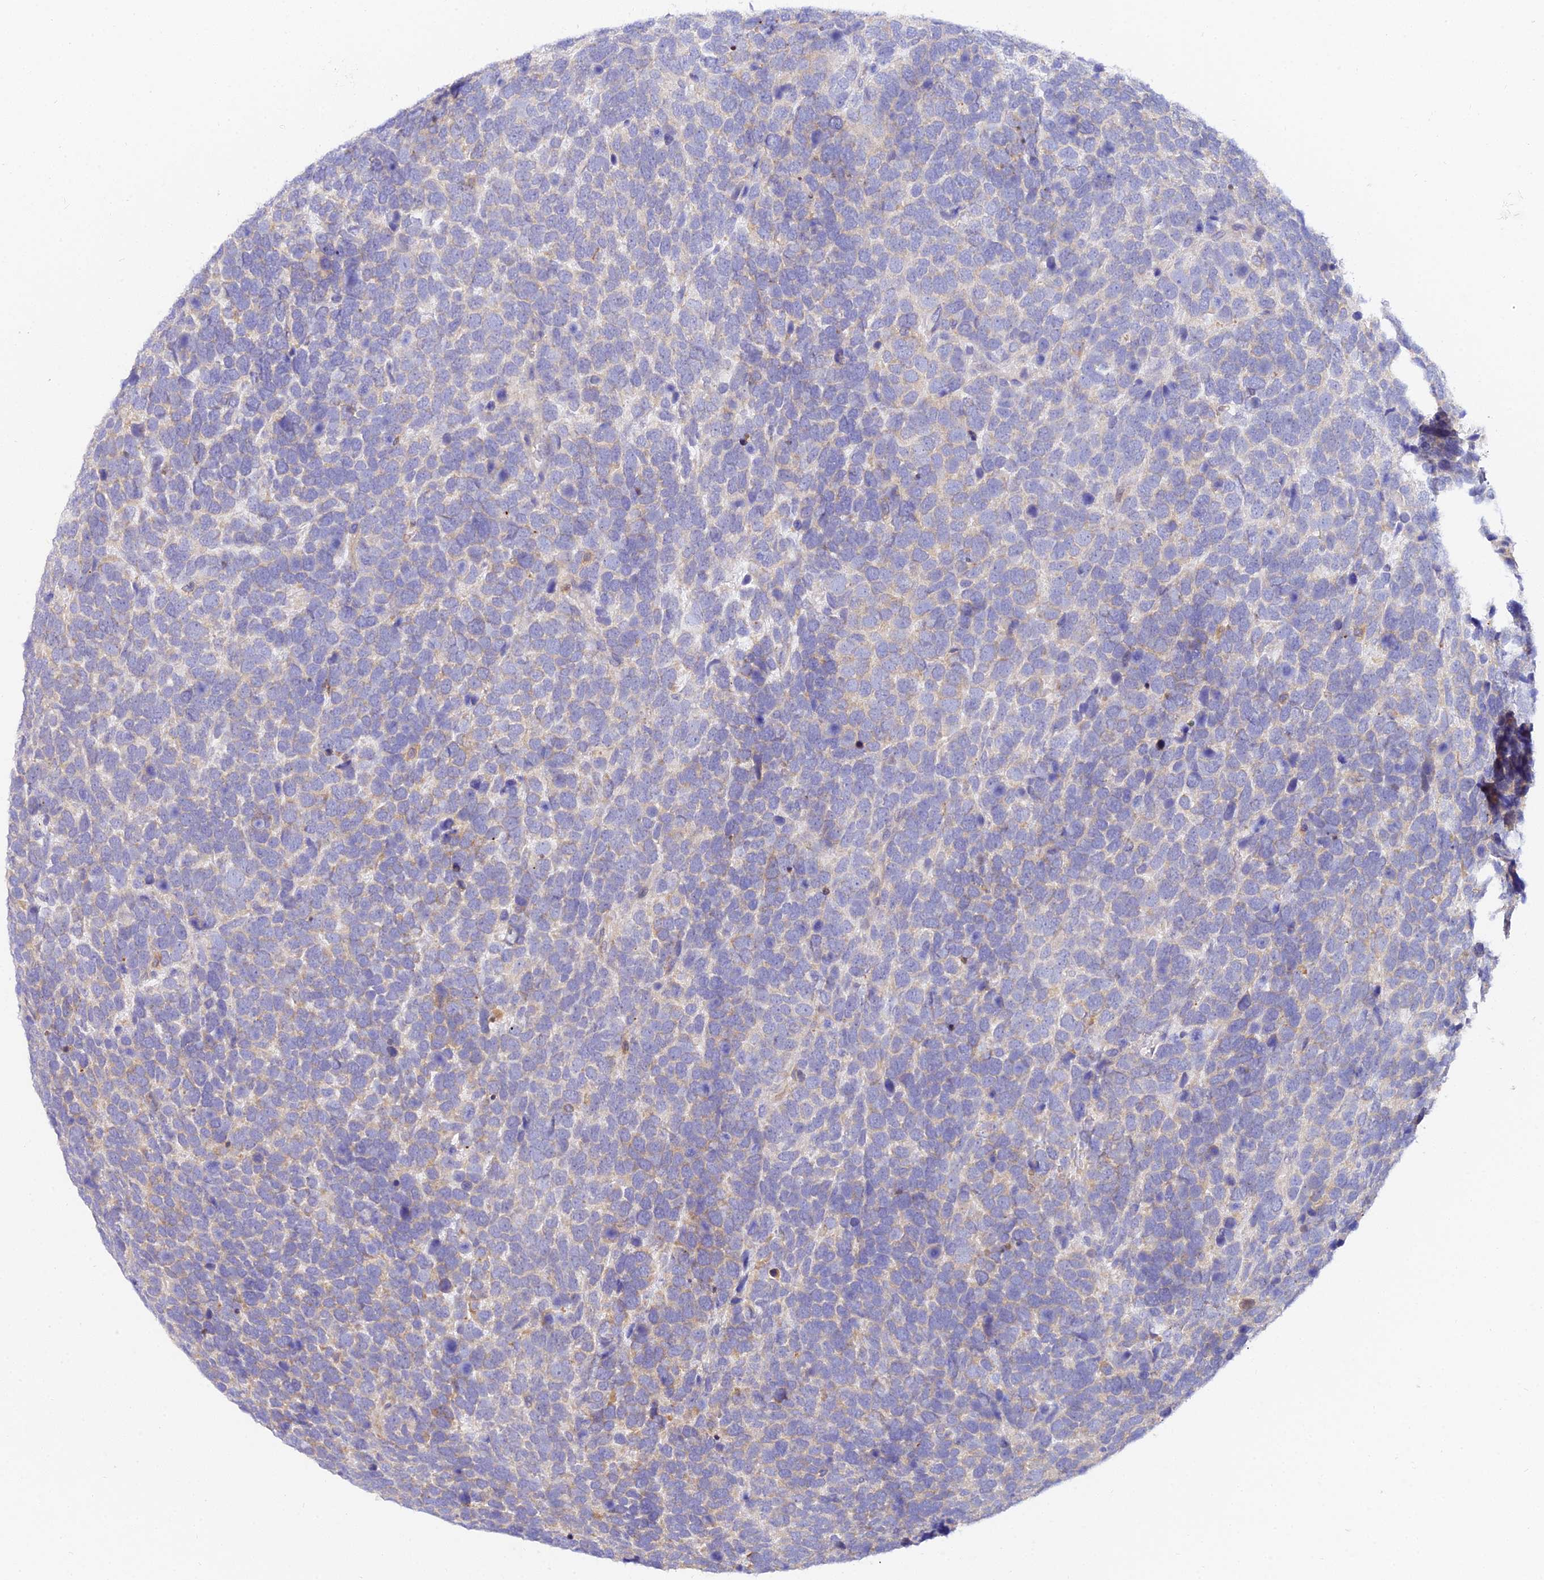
{"staining": {"intensity": "weak", "quantity": "25%-75%", "location": "cytoplasmic/membranous"}, "tissue": "urothelial cancer", "cell_type": "Tumor cells", "image_type": "cancer", "snomed": [{"axis": "morphology", "description": "Urothelial carcinoma, High grade"}, {"axis": "topography", "description": "Urinary bladder"}], "caption": "Protein analysis of urothelial cancer tissue demonstrates weak cytoplasmic/membranous positivity in about 25%-75% of tumor cells. Nuclei are stained in blue.", "gene": "ARL8B", "patient": {"sex": "female", "age": 82}}